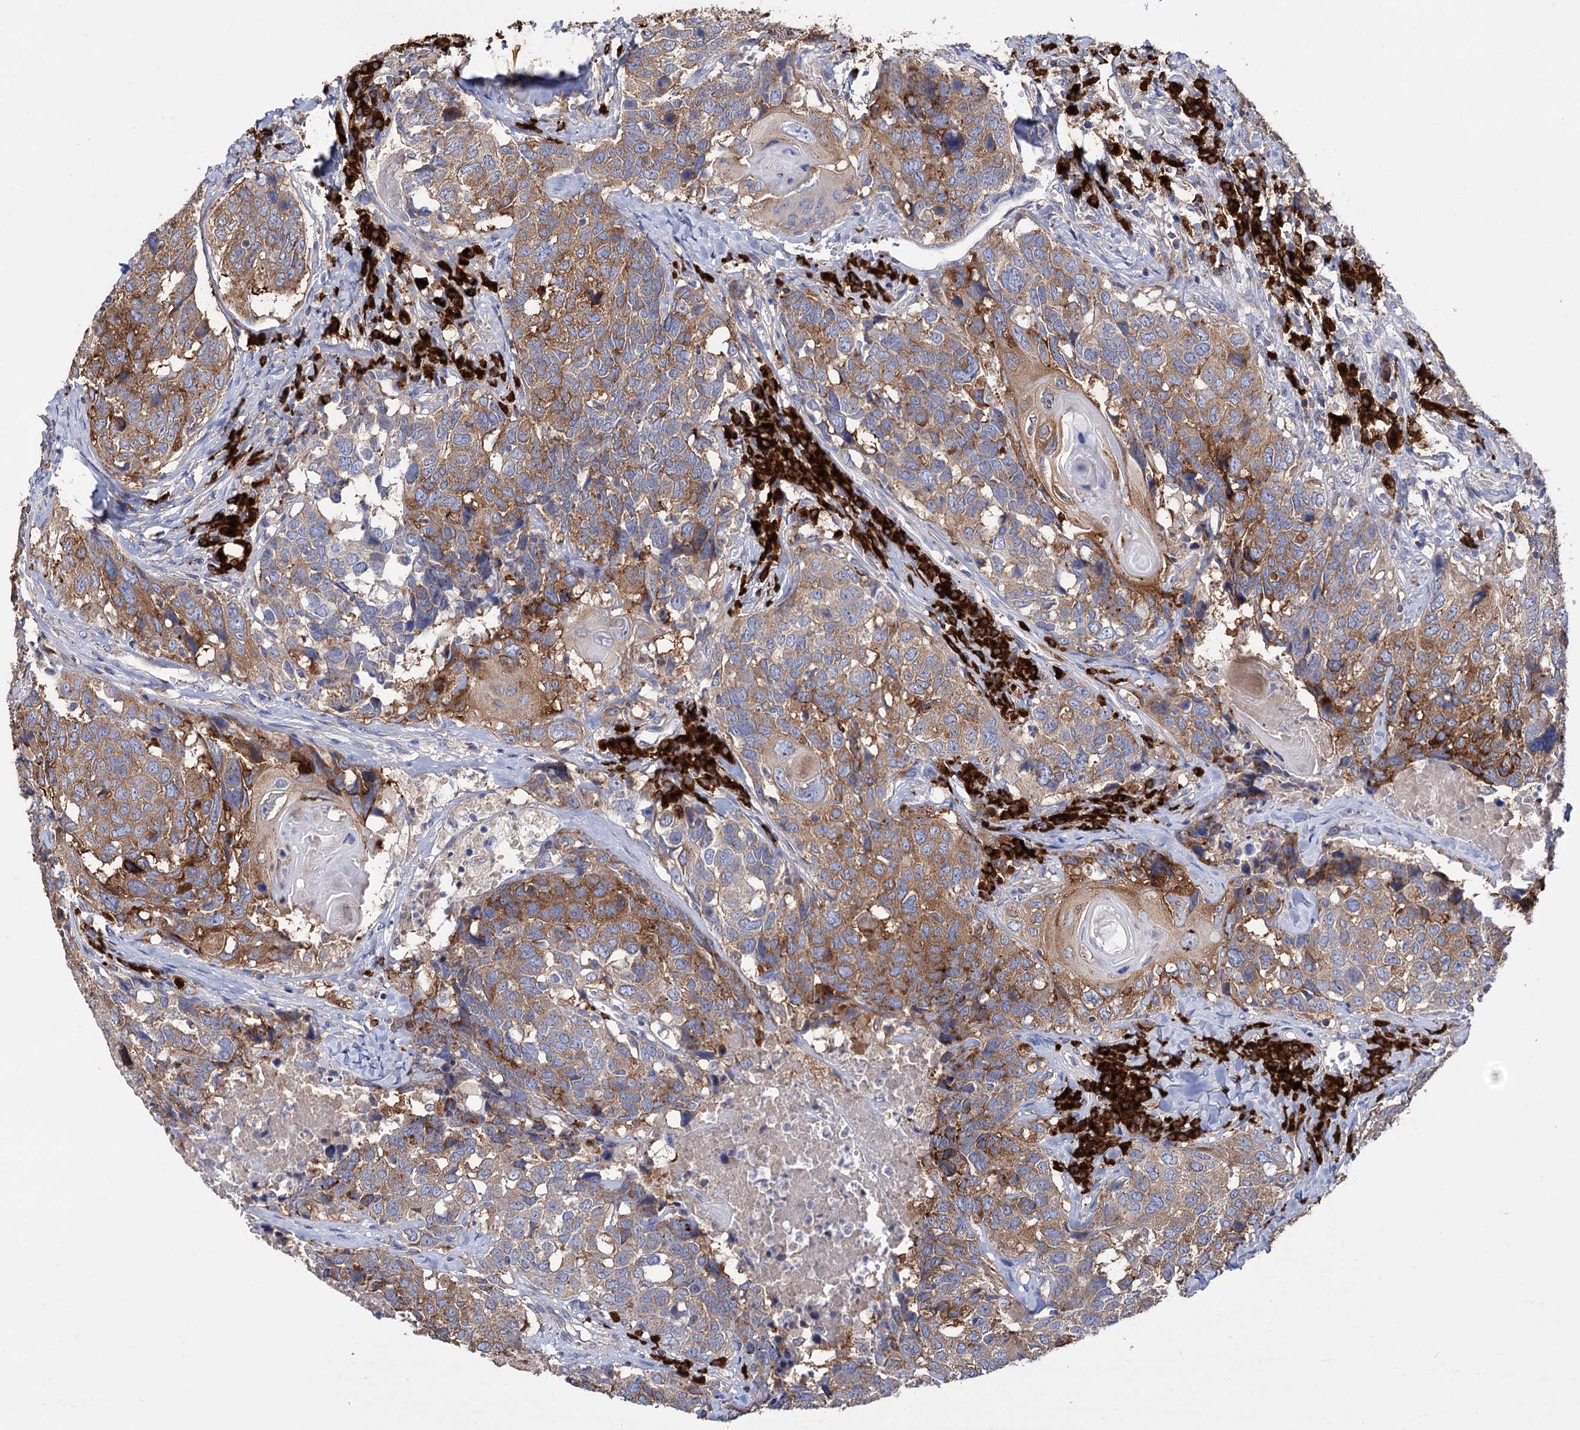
{"staining": {"intensity": "moderate", "quantity": ">75%", "location": "cytoplasmic/membranous"}, "tissue": "head and neck cancer", "cell_type": "Tumor cells", "image_type": "cancer", "snomed": [{"axis": "morphology", "description": "Squamous cell carcinoma, NOS"}, {"axis": "topography", "description": "Head-Neck"}], "caption": "Tumor cells reveal medium levels of moderate cytoplasmic/membranous expression in about >75% of cells in head and neck cancer (squamous cell carcinoma).", "gene": "BBS4", "patient": {"sex": "male", "age": 66}}